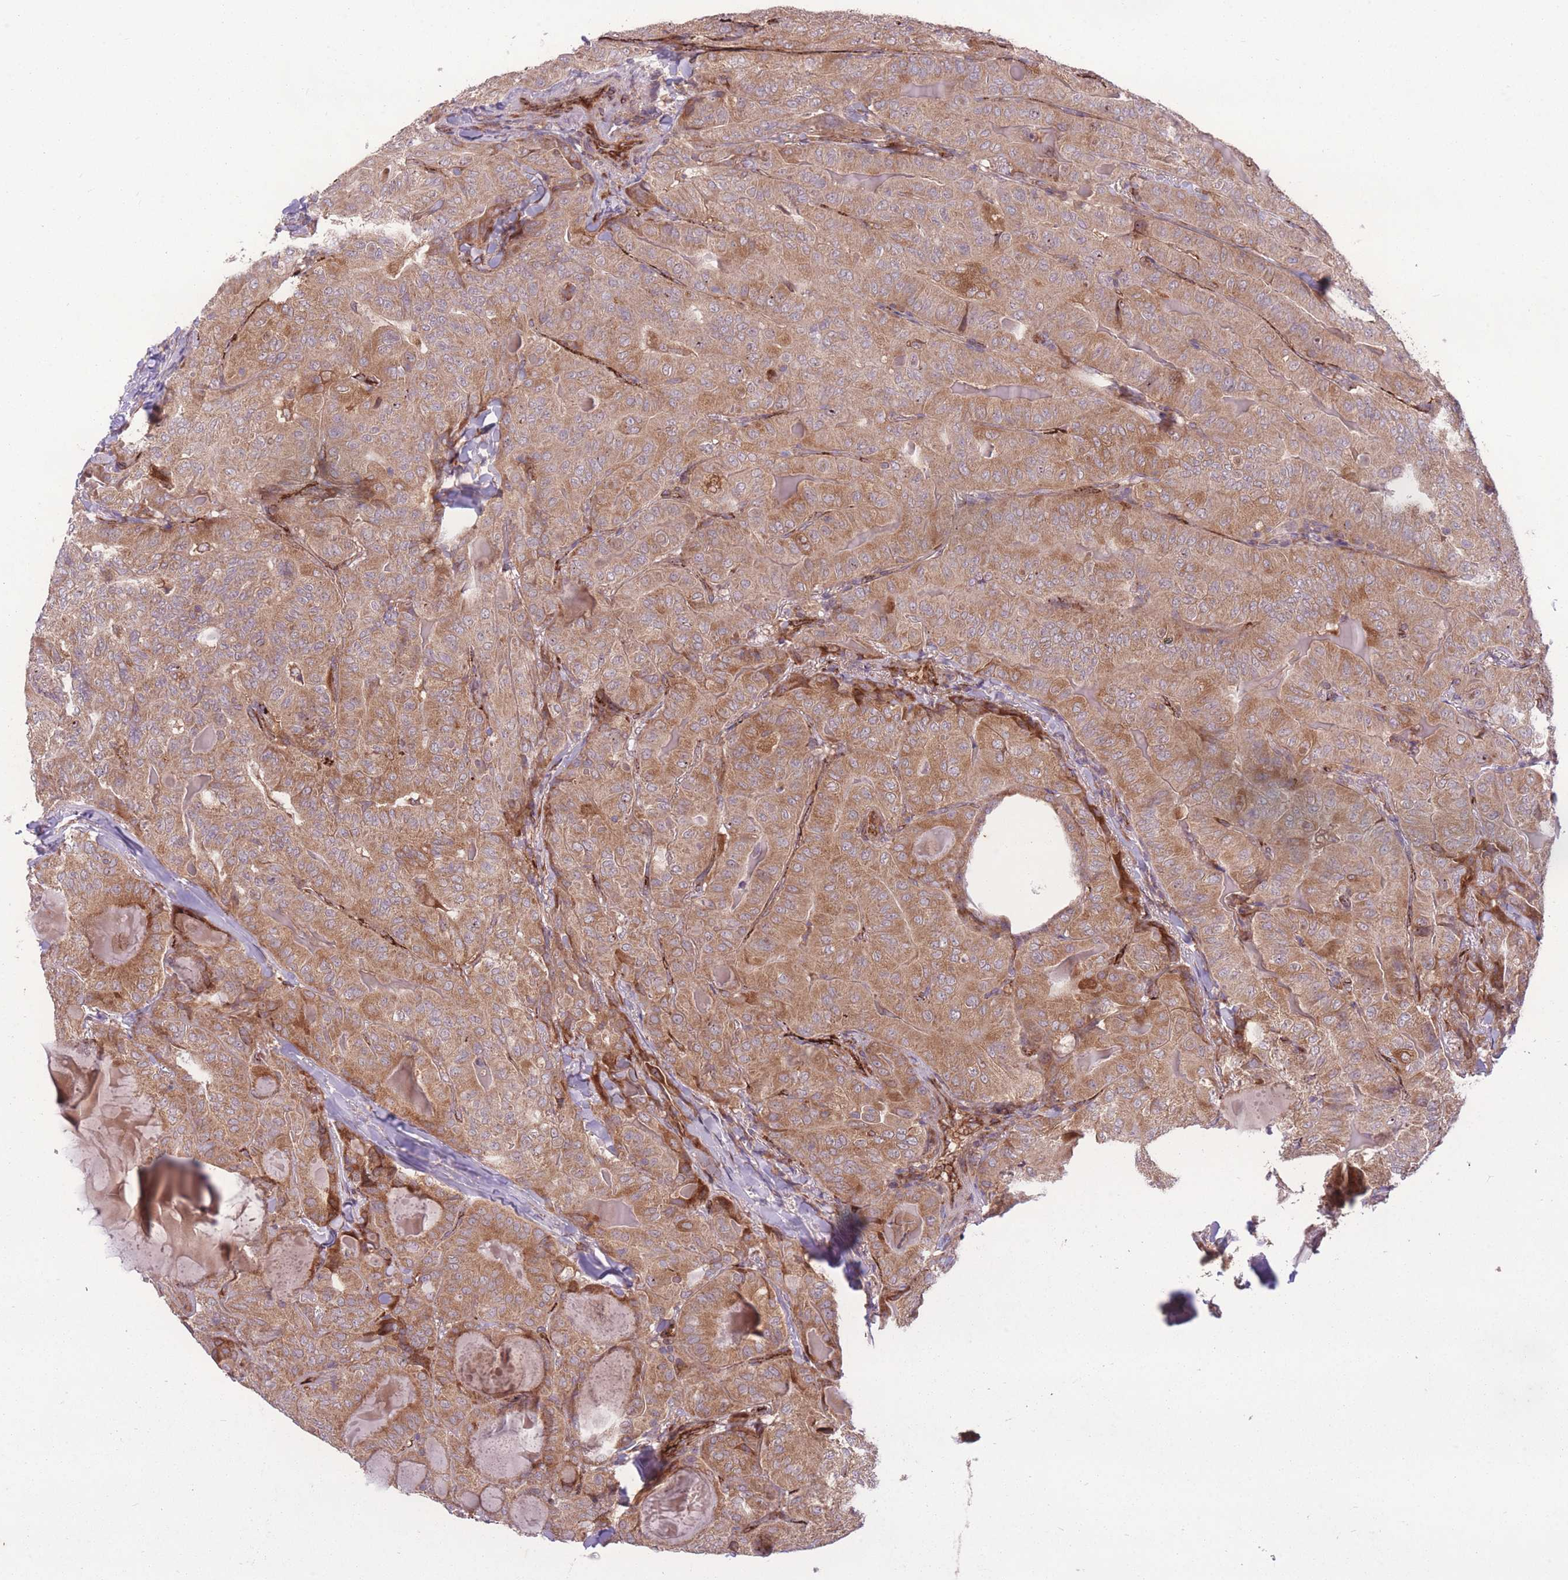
{"staining": {"intensity": "moderate", "quantity": ">75%", "location": "cytoplasmic/membranous"}, "tissue": "thyroid cancer", "cell_type": "Tumor cells", "image_type": "cancer", "snomed": [{"axis": "morphology", "description": "Papillary adenocarcinoma, NOS"}, {"axis": "topography", "description": "Thyroid gland"}], "caption": "High-magnification brightfield microscopy of papillary adenocarcinoma (thyroid) stained with DAB (3,3'-diaminobenzidine) (brown) and counterstained with hematoxylin (blue). tumor cells exhibit moderate cytoplasmic/membranous staining is present in about>75% of cells.", "gene": "CISH", "patient": {"sex": "female", "age": 68}}